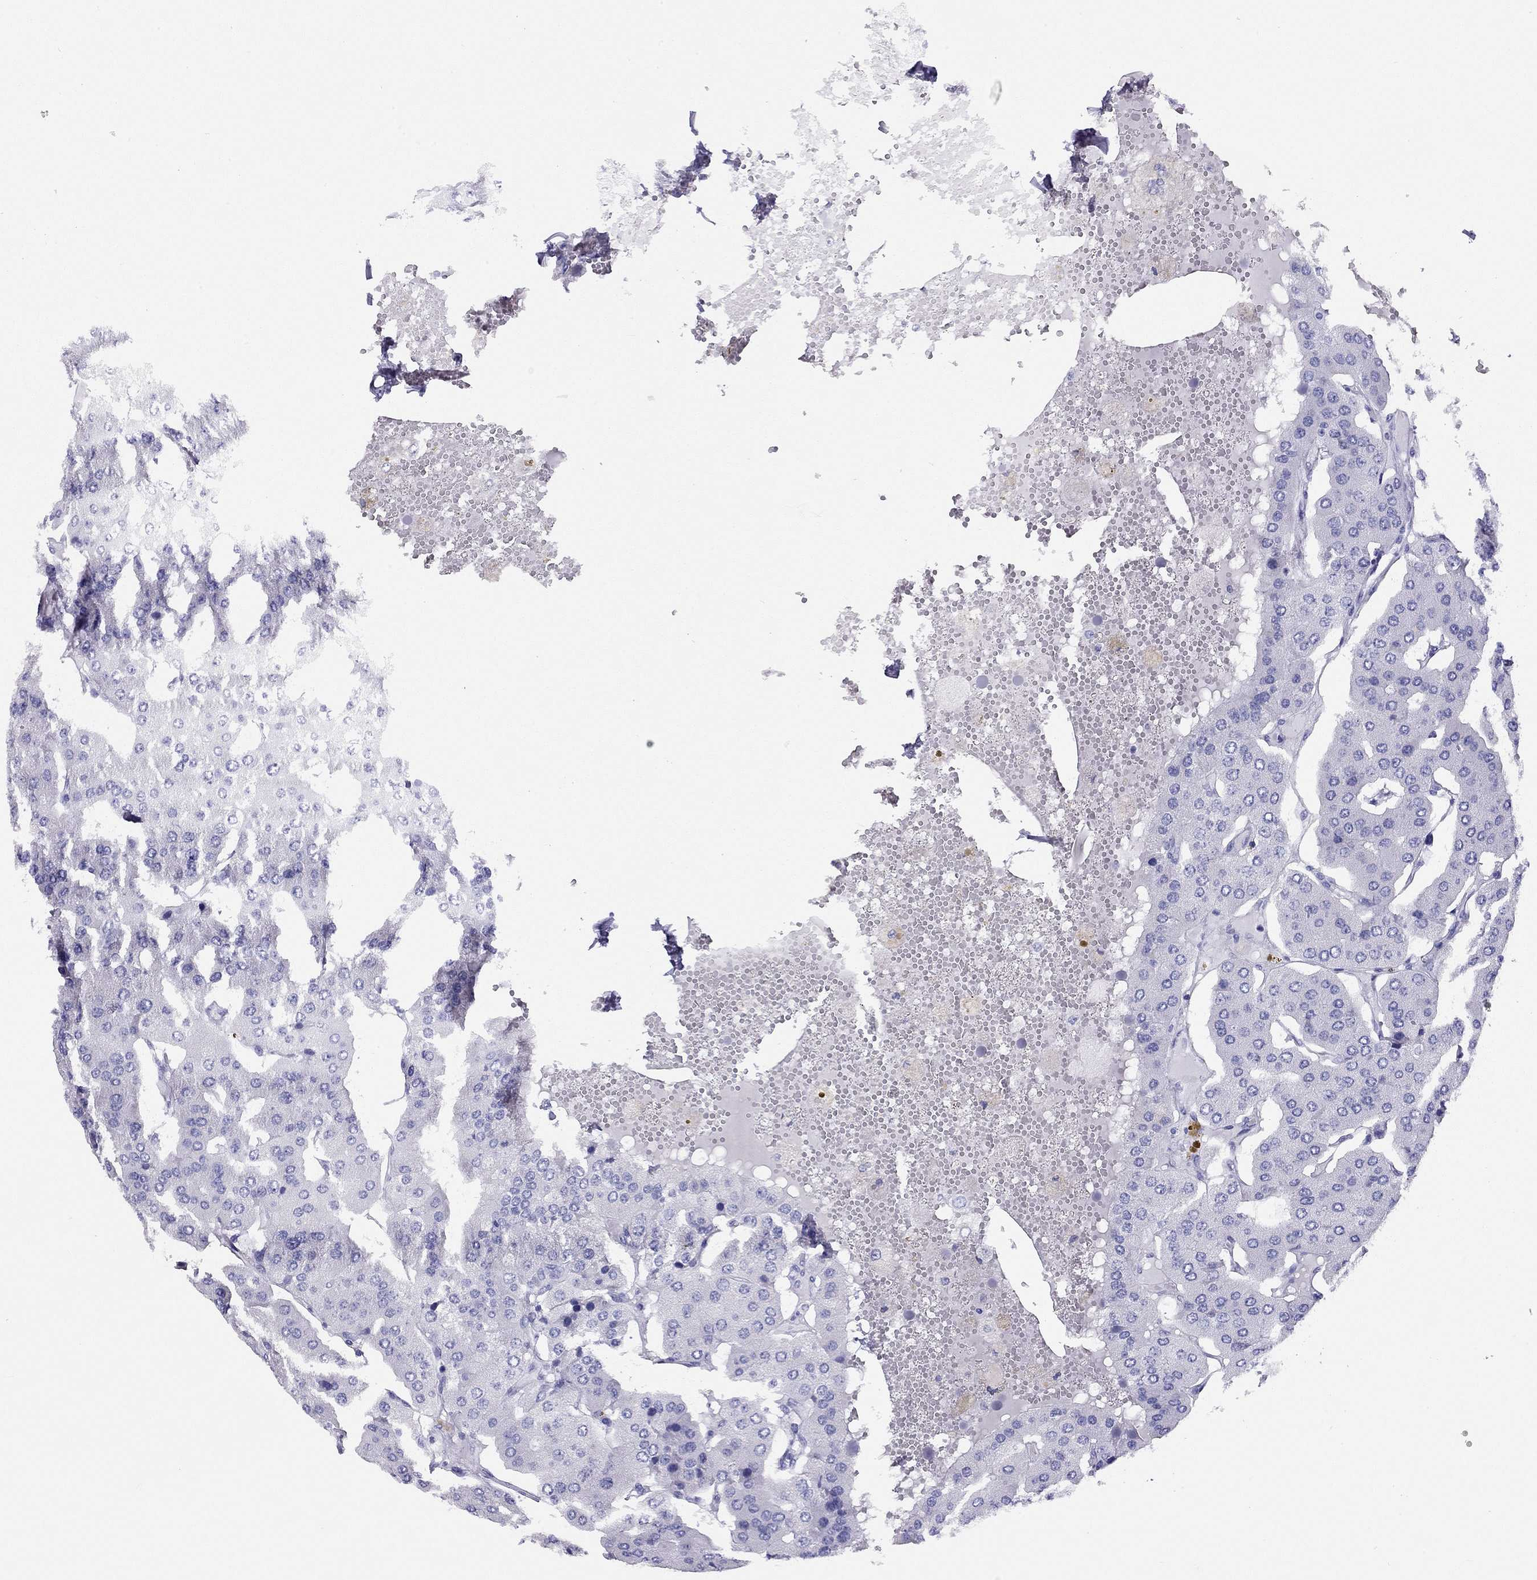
{"staining": {"intensity": "negative", "quantity": "none", "location": "none"}, "tissue": "parathyroid gland", "cell_type": "Glandular cells", "image_type": "normal", "snomed": [{"axis": "morphology", "description": "Normal tissue, NOS"}, {"axis": "morphology", "description": "Adenoma, NOS"}, {"axis": "topography", "description": "Parathyroid gland"}], "caption": "IHC of benign human parathyroid gland displays no positivity in glandular cells.", "gene": "LRIT2", "patient": {"sex": "female", "age": 86}}